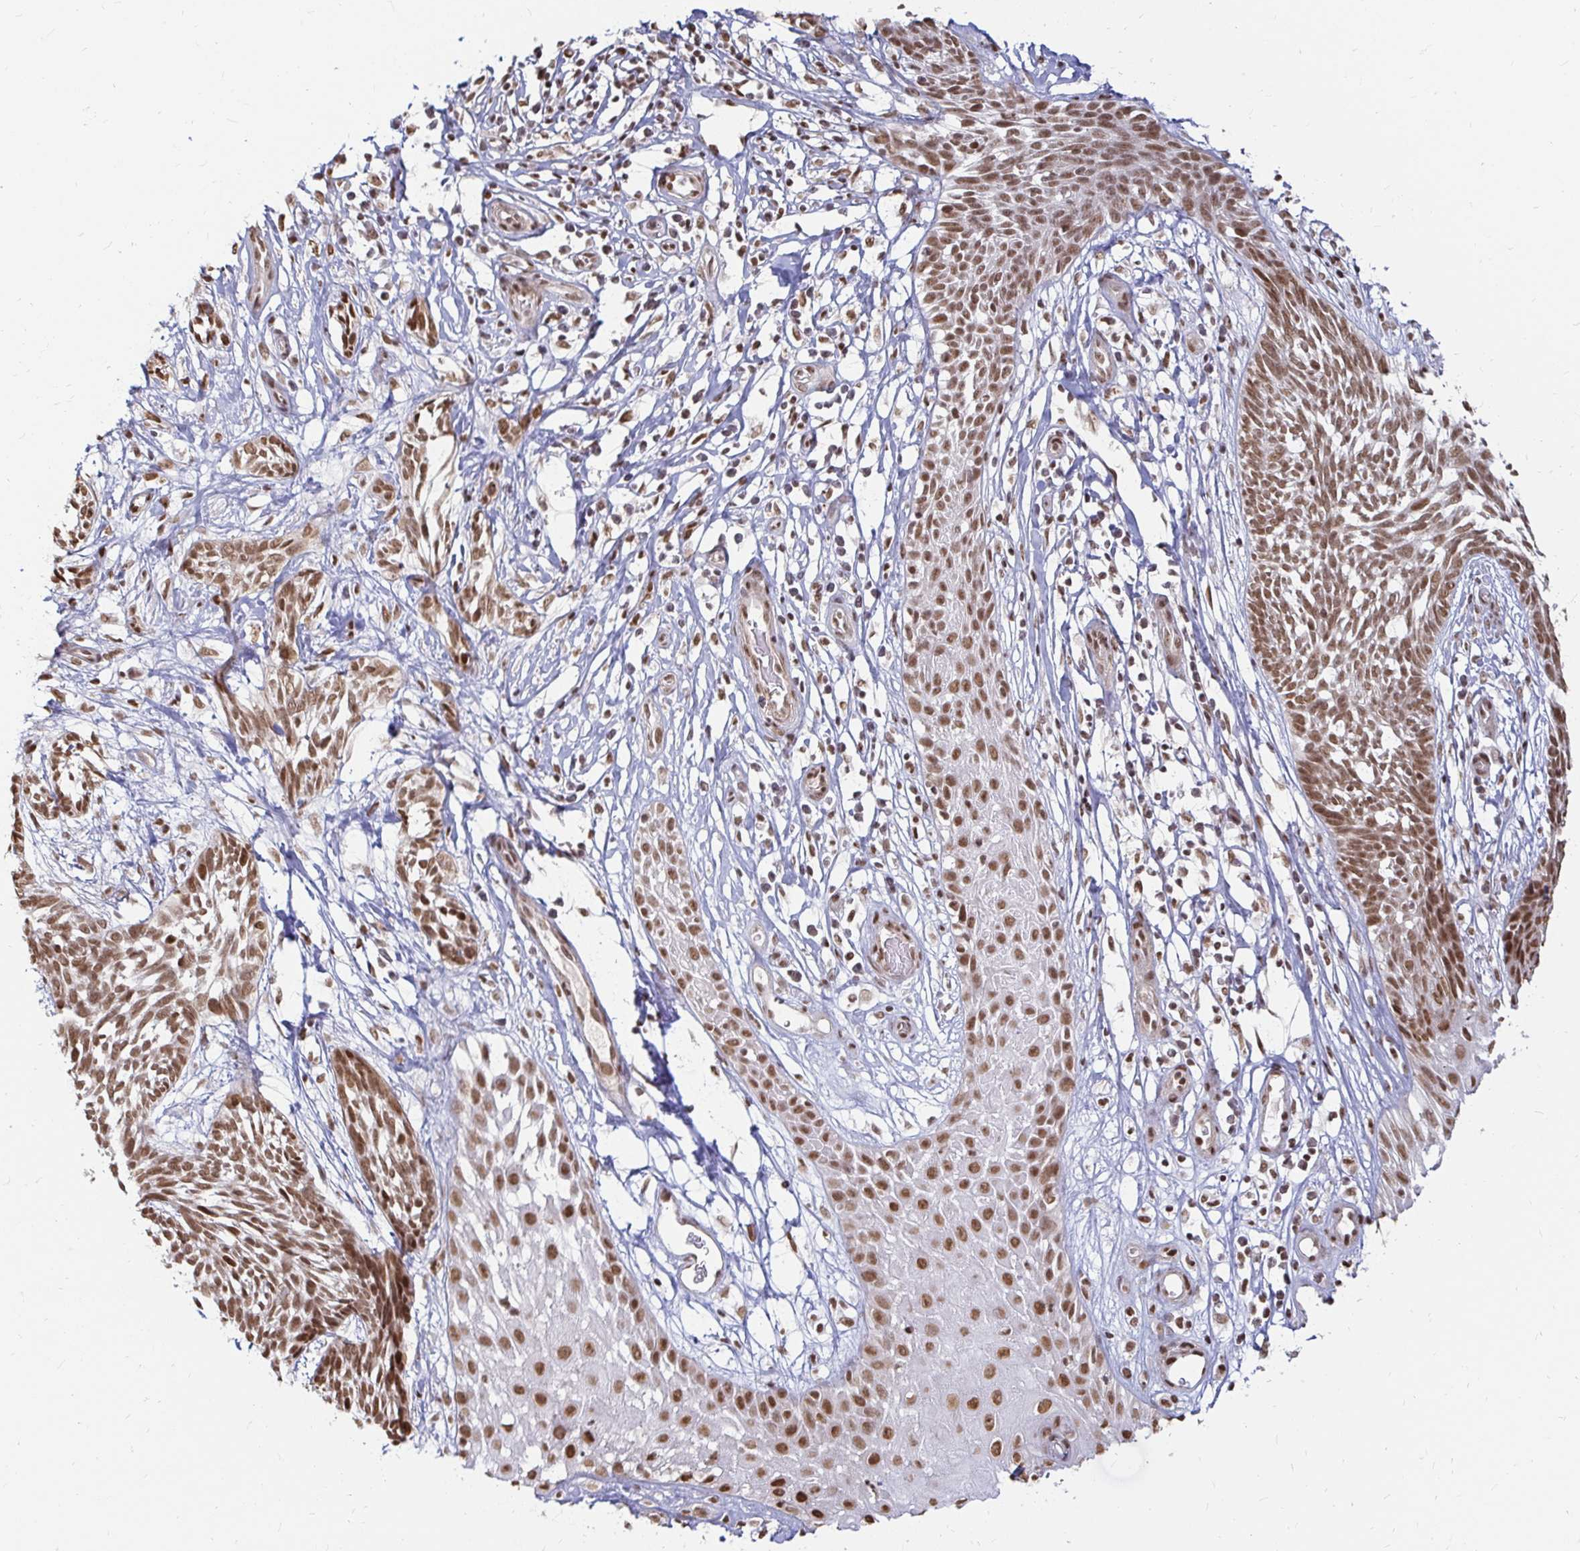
{"staining": {"intensity": "moderate", "quantity": ">75%", "location": "nuclear"}, "tissue": "skin cancer", "cell_type": "Tumor cells", "image_type": "cancer", "snomed": [{"axis": "morphology", "description": "Basal cell carcinoma"}, {"axis": "topography", "description": "Skin"}, {"axis": "topography", "description": "Skin, foot"}], "caption": "Immunohistochemical staining of skin cancer (basal cell carcinoma) reveals moderate nuclear protein positivity in about >75% of tumor cells.", "gene": "HNRNPU", "patient": {"sex": "female", "age": 86}}